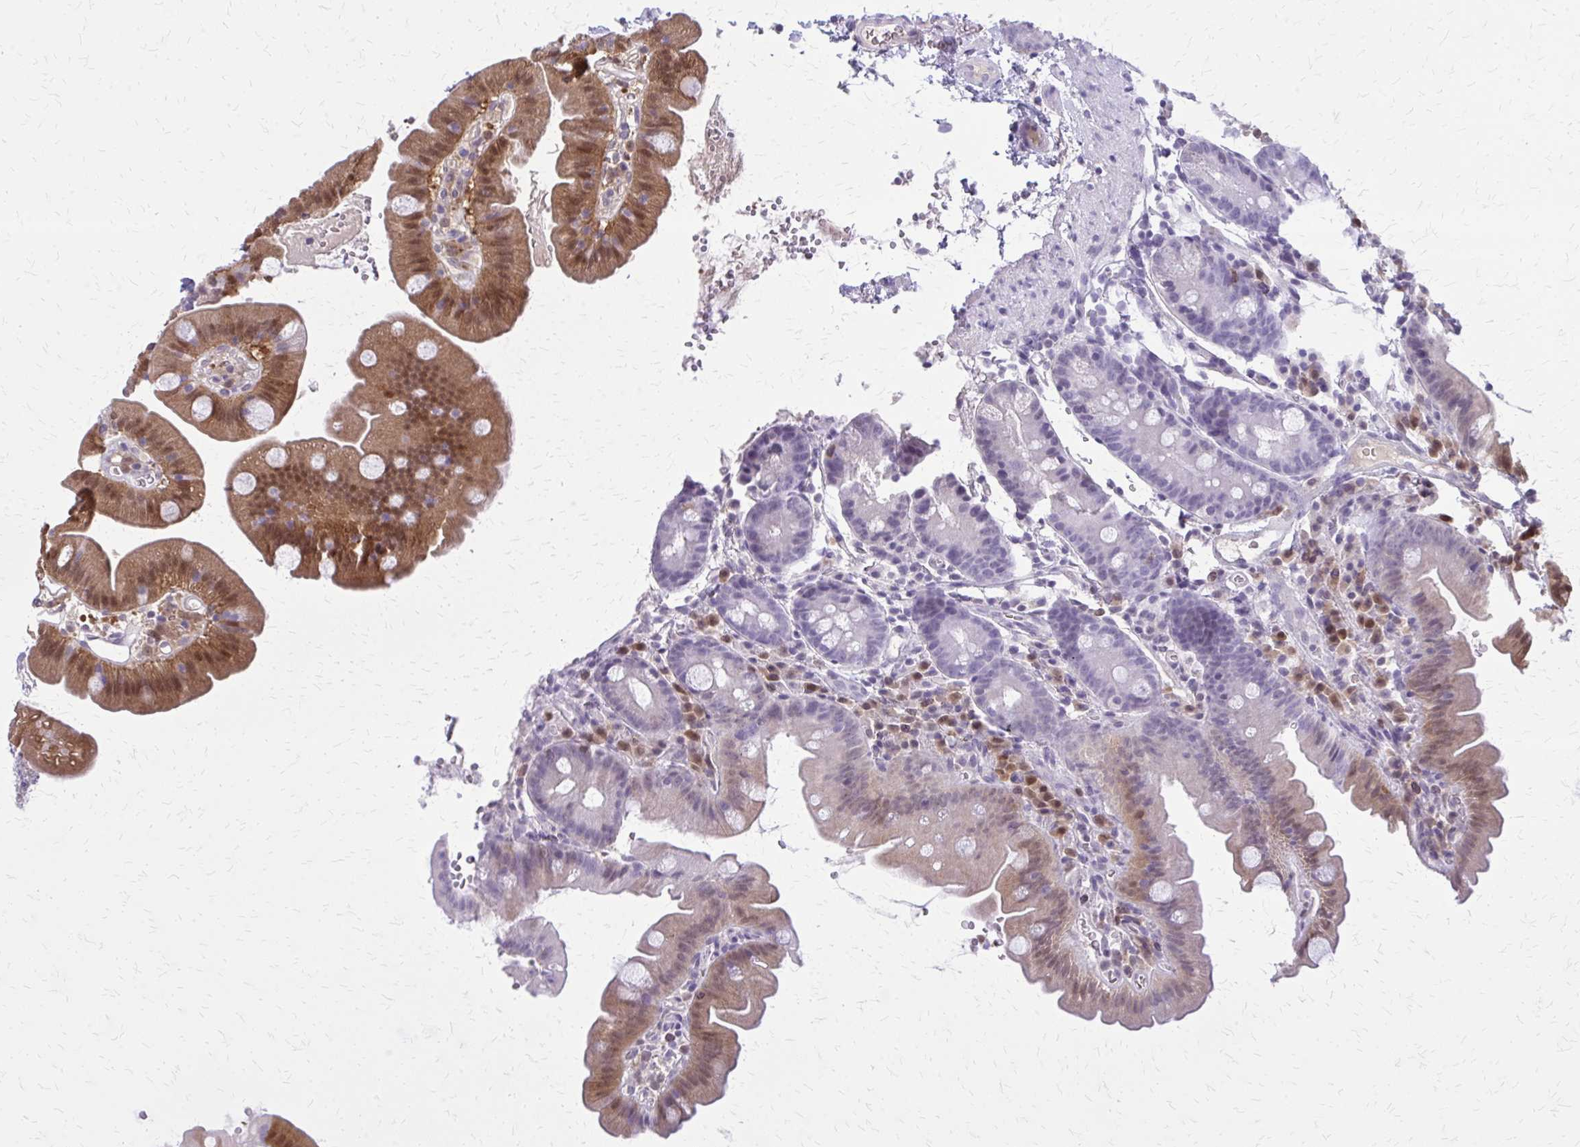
{"staining": {"intensity": "moderate", "quantity": "25%-75%", "location": "cytoplasmic/membranous,nuclear"}, "tissue": "small intestine", "cell_type": "Glandular cells", "image_type": "normal", "snomed": [{"axis": "morphology", "description": "Normal tissue, NOS"}, {"axis": "topography", "description": "Small intestine"}], "caption": "A photomicrograph of human small intestine stained for a protein exhibits moderate cytoplasmic/membranous,nuclear brown staining in glandular cells. The staining was performed using DAB (3,3'-diaminobenzidine), with brown indicating positive protein expression. Nuclei are stained blue with hematoxylin.", "gene": "GLRX", "patient": {"sex": "female", "age": 68}}